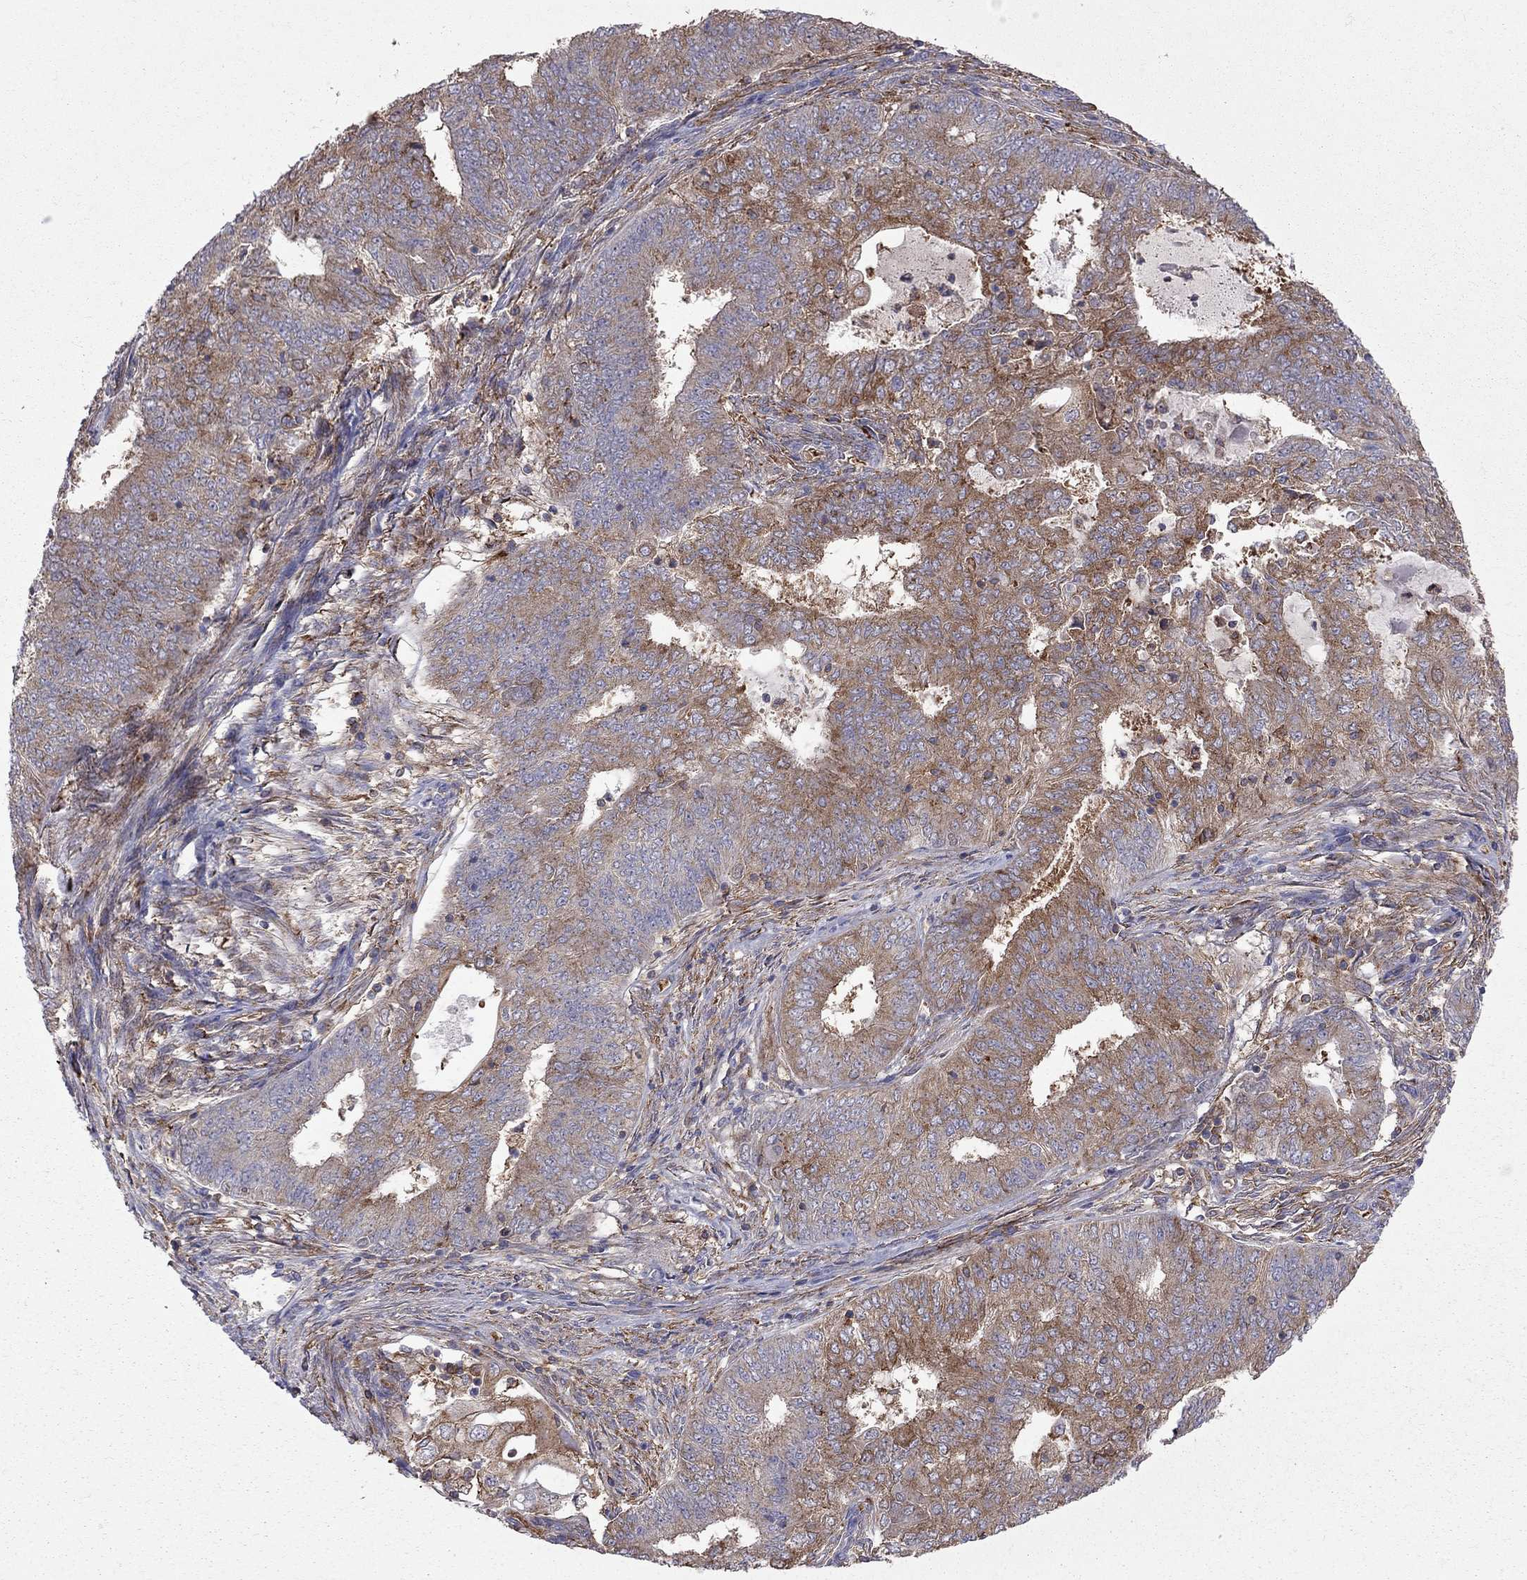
{"staining": {"intensity": "moderate", "quantity": ">75%", "location": "cytoplasmic/membranous"}, "tissue": "endometrial cancer", "cell_type": "Tumor cells", "image_type": "cancer", "snomed": [{"axis": "morphology", "description": "Adenocarcinoma, NOS"}, {"axis": "topography", "description": "Endometrium"}], "caption": "Endometrial cancer stained with DAB (3,3'-diaminobenzidine) immunohistochemistry shows medium levels of moderate cytoplasmic/membranous positivity in approximately >75% of tumor cells.", "gene": "EIF4E3", "patient": {"sex": "female", "age": 62}}